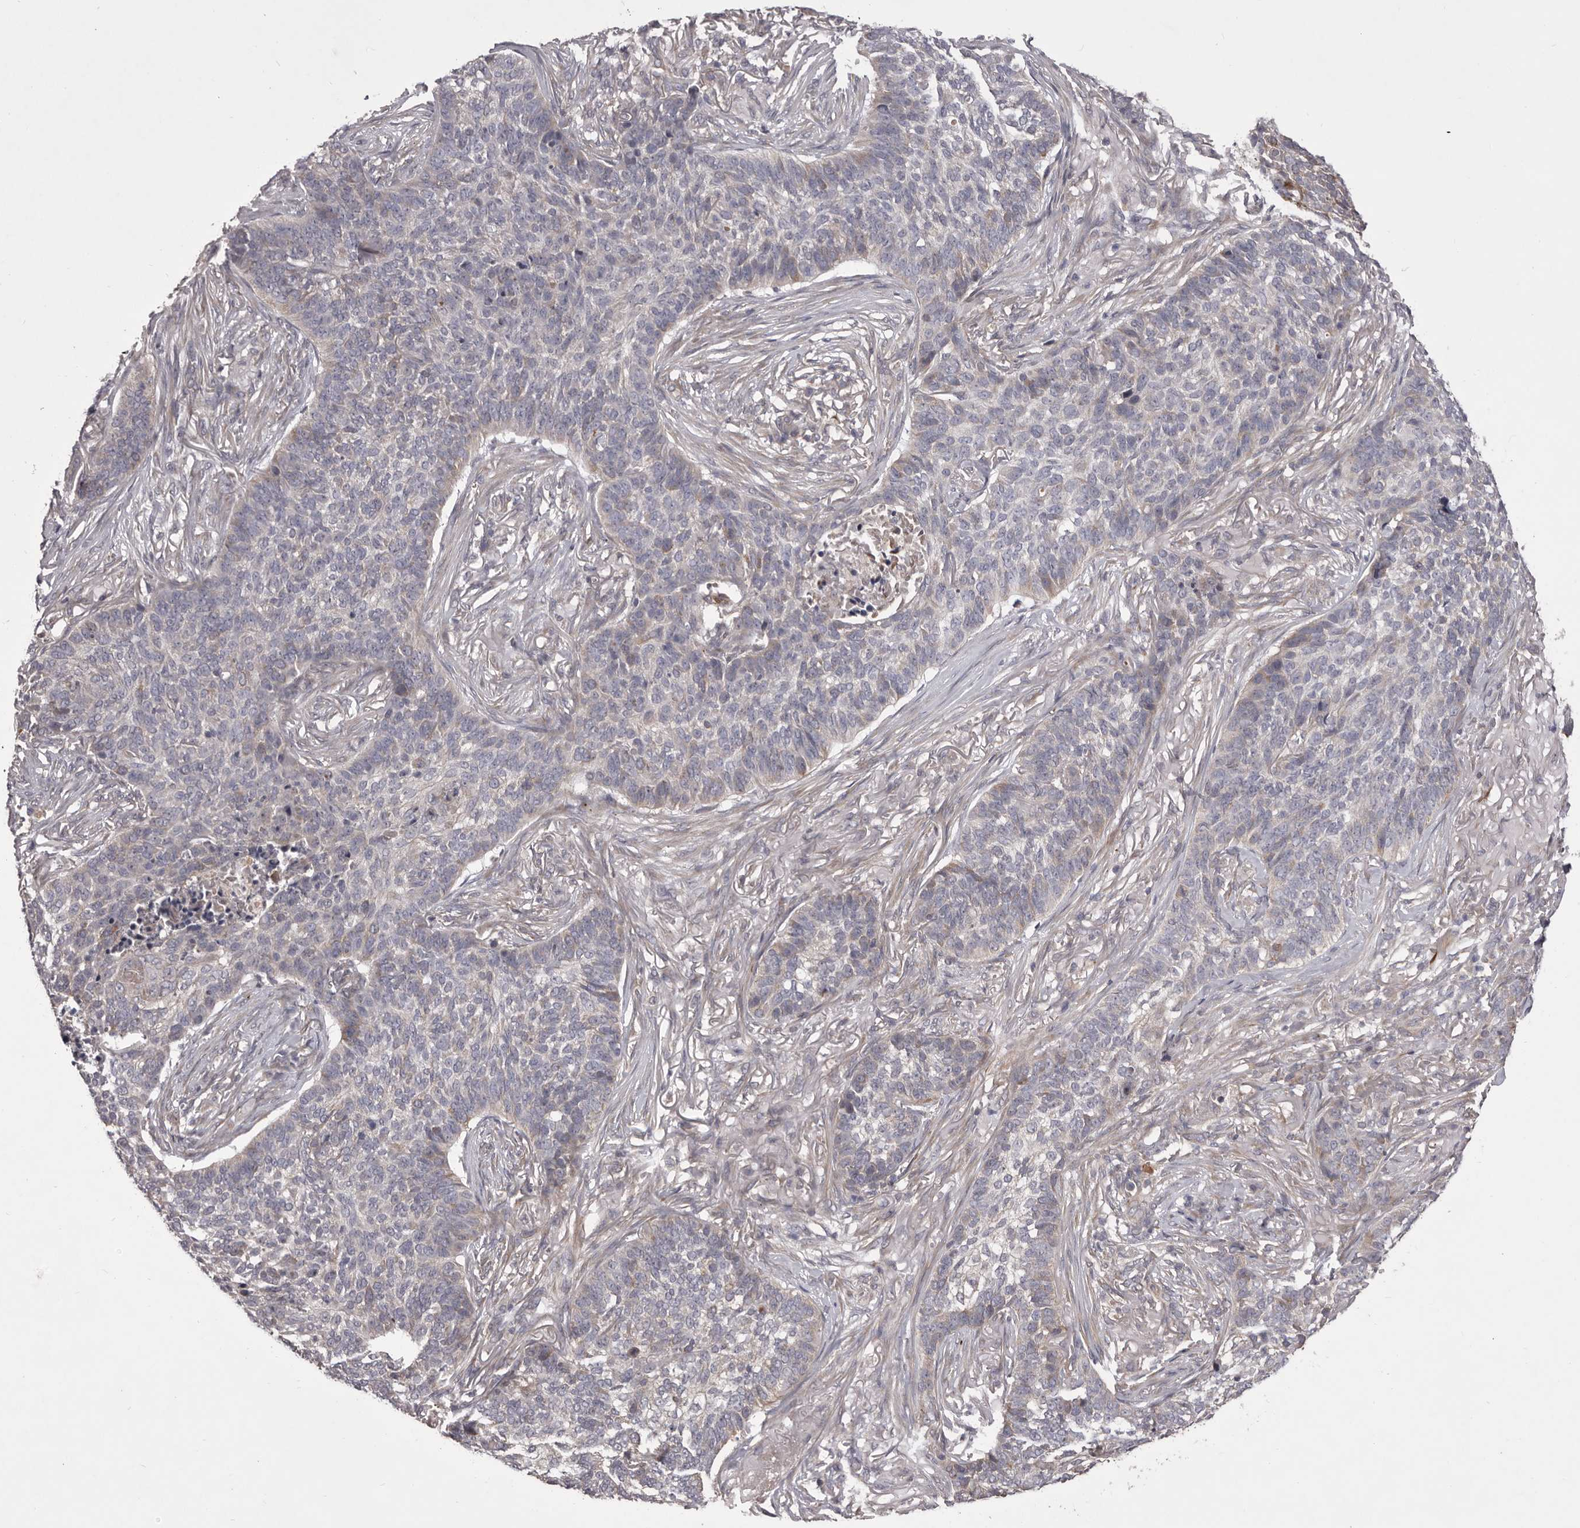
{"staining": {"intensity": "negative", "quantity": "none", "location": "none"}, "tissue": "skin cancer", "cell_type": "Tumor cells", "image_type": "cancer", "snomed": [{"axis": "morphology", "description": "Basal cell carcinoma"}, {"axis": "topography", "description": "Skin"}], "caption": "Human skin cancer (basal cell carcinoma) stained for a protein using immunohistochemistry shows no staining in tumor cells.", "gene": "PNRC1", "patient": {"sex": "male", "age": 85}}